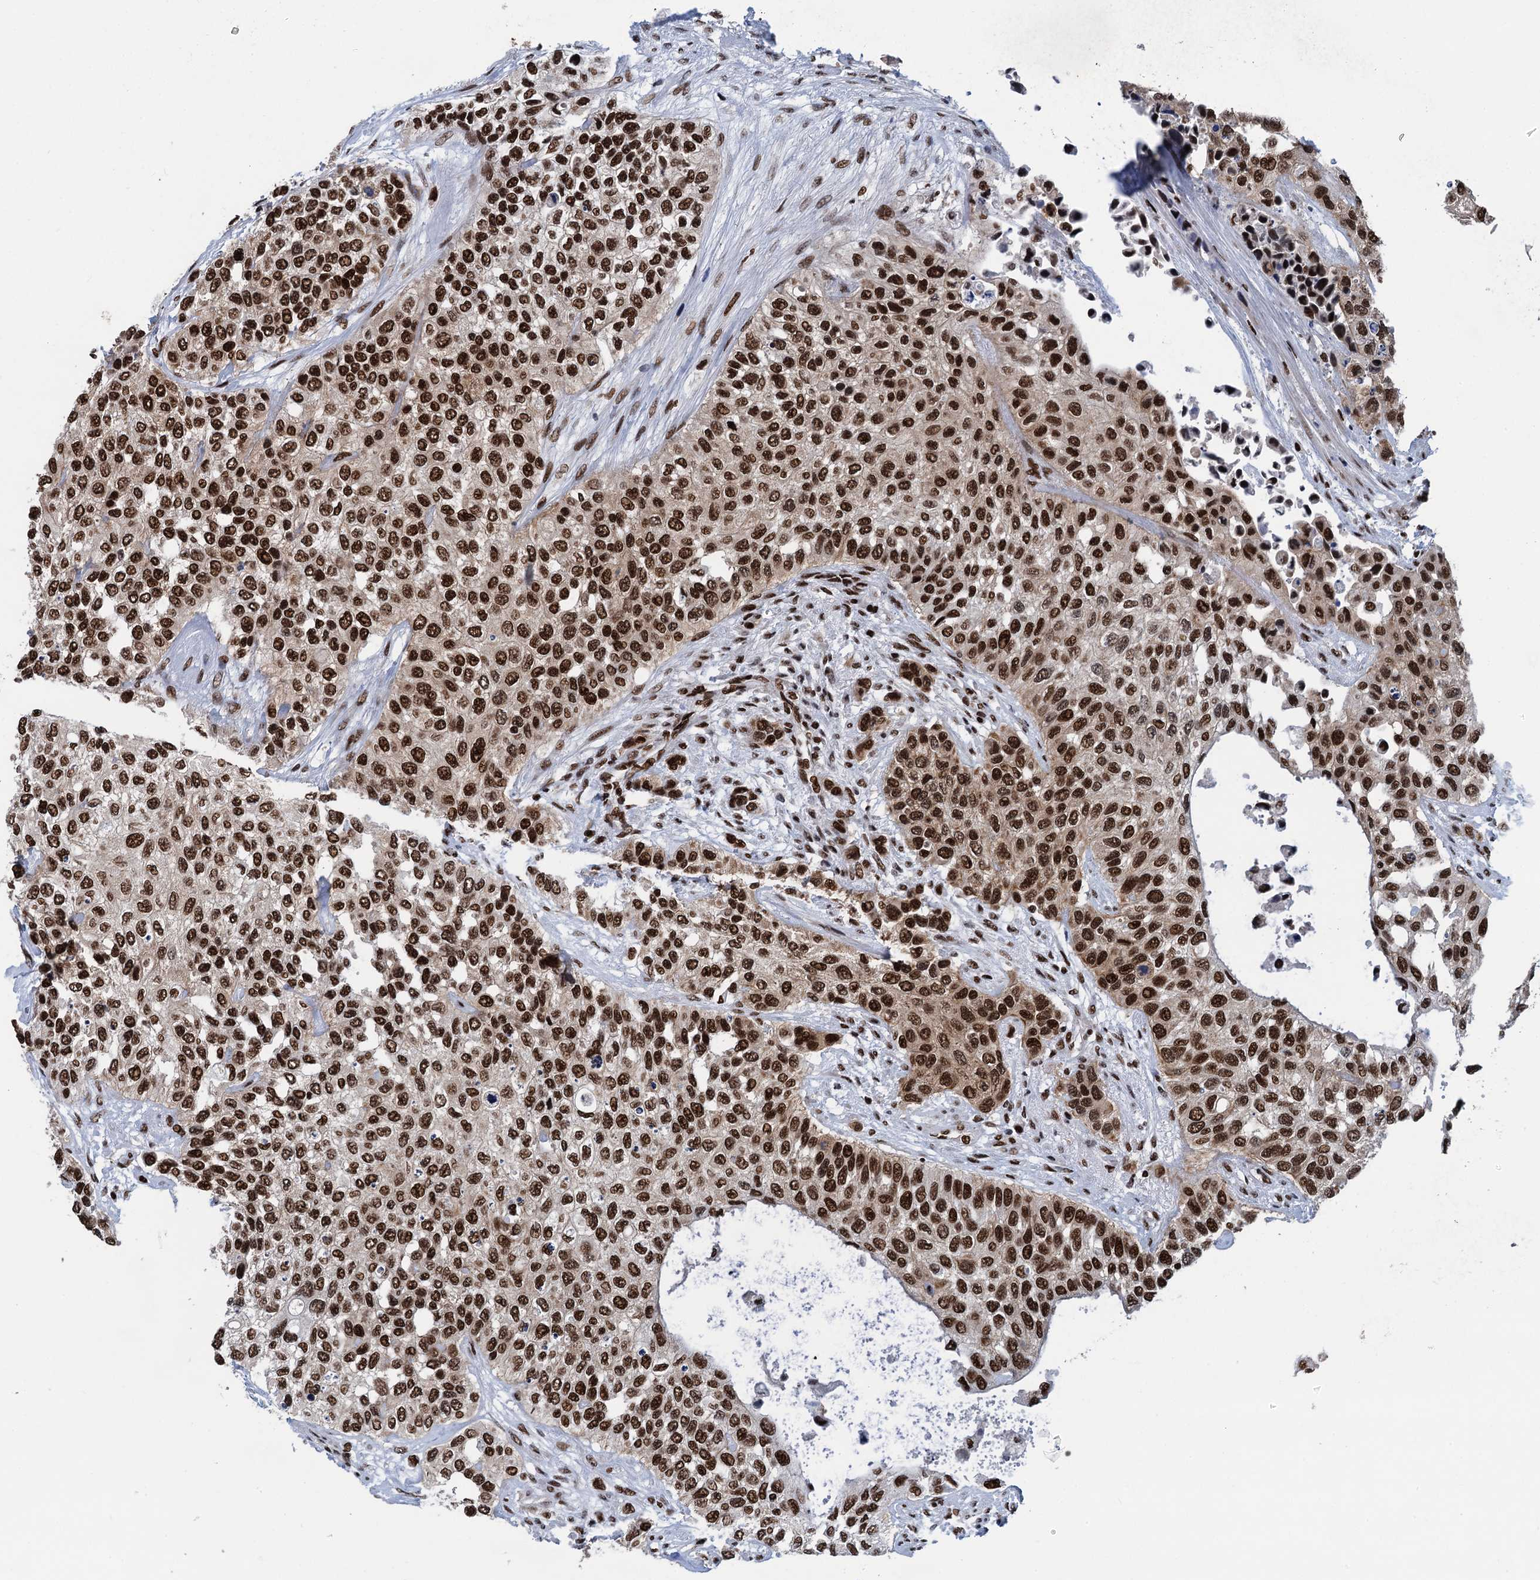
{"staining": {"intensity": "strong", "quantity": ">75%", "location": "nuclear"}, "tissue": "urothelial cancer", "cell_type": "Tumor cells", "image_type": "cancer", "snomed": [{"axis": "morphology", "description": "Normal tissue, NOS"}, {"axis": "morphology", "description": "Urothelial carcinoma, High grade"}, {"axis": "topography", "description": "Vascular tissue"}, {"axis": "topography", "description": "Urinary bladder"}], "caption": "Human high-grade urothelial carcinoma stained for a protein (brown) demonstrates strong nuclear positive staining in approximately >75% of tumor cells.", "gene": "PPP4R1", "patient": {"sex": "female", "age": 56}}